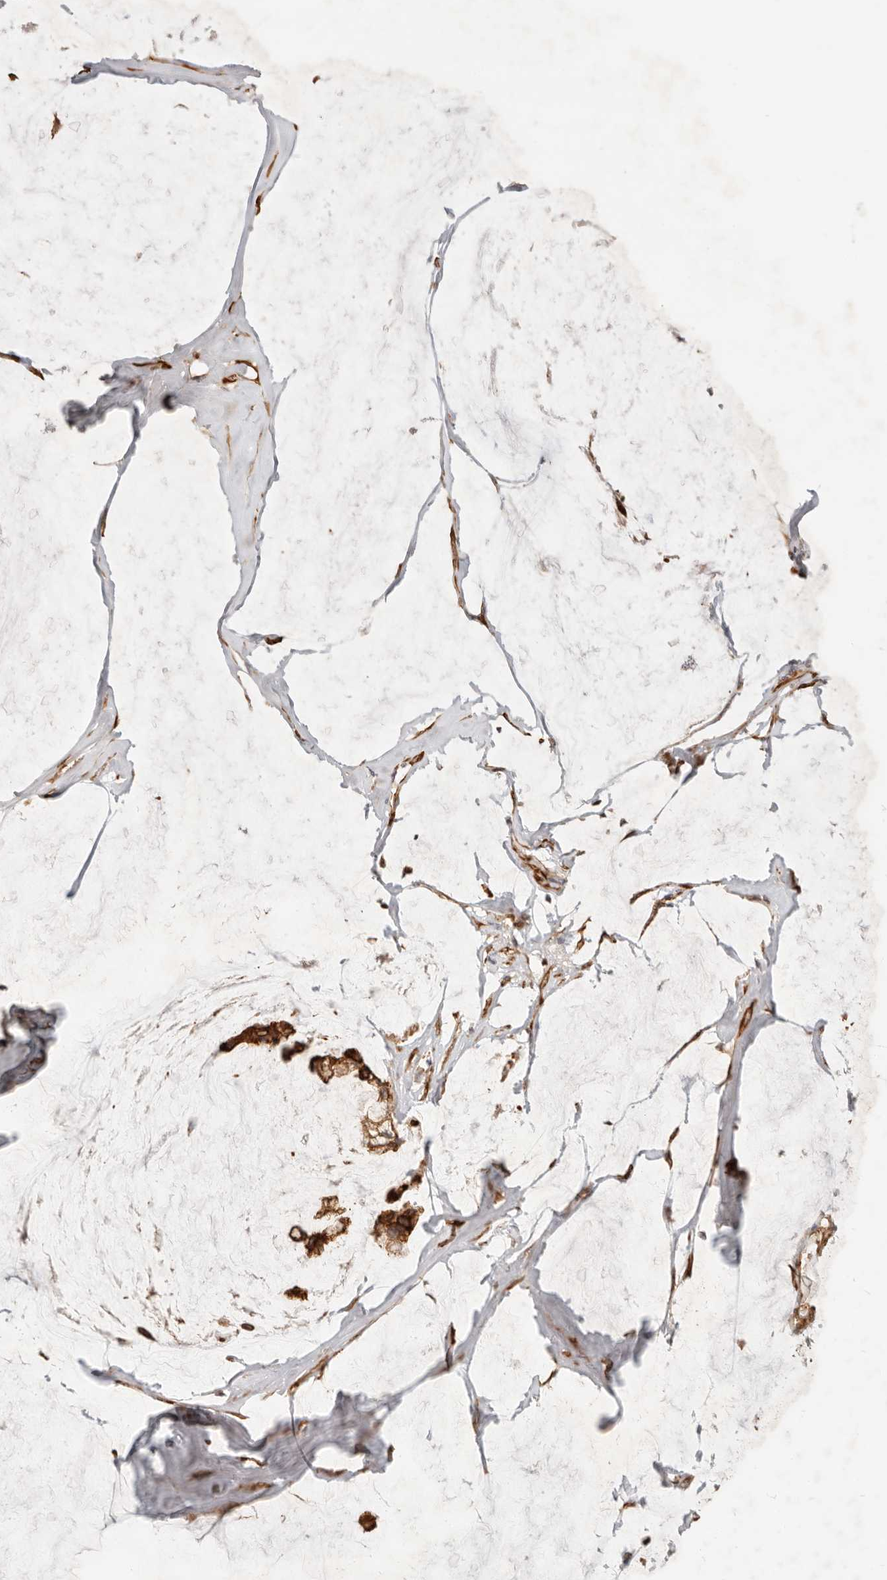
{"staining": {"intensity": "strong", "quantity": ">75%", "location": "cytoplasmic/membranous"}, "tissue": "ovarian cancer", "cell_type": "Tumor cells", "image_type": "cancer", "snomed": [{"axis": "morphology", "description": "Cystadenocarcinoma, mucinous, NOS"}, {"axis": "topography", "description": "Ovary"}], "caption": "Immunohistochemistry micrograph of neoplastic tissue: mucinous cystadenocarcinoma (ovarian) stained using immunohistochemistry reveals high levels of strong protein expression localized specifically in the cytoplasmic/membranous of tumor cells, appearing as a cytoplasmic/membranous brown color.", "gene": "UFSP1", "patient": {"sex": "female", "age": 39}}